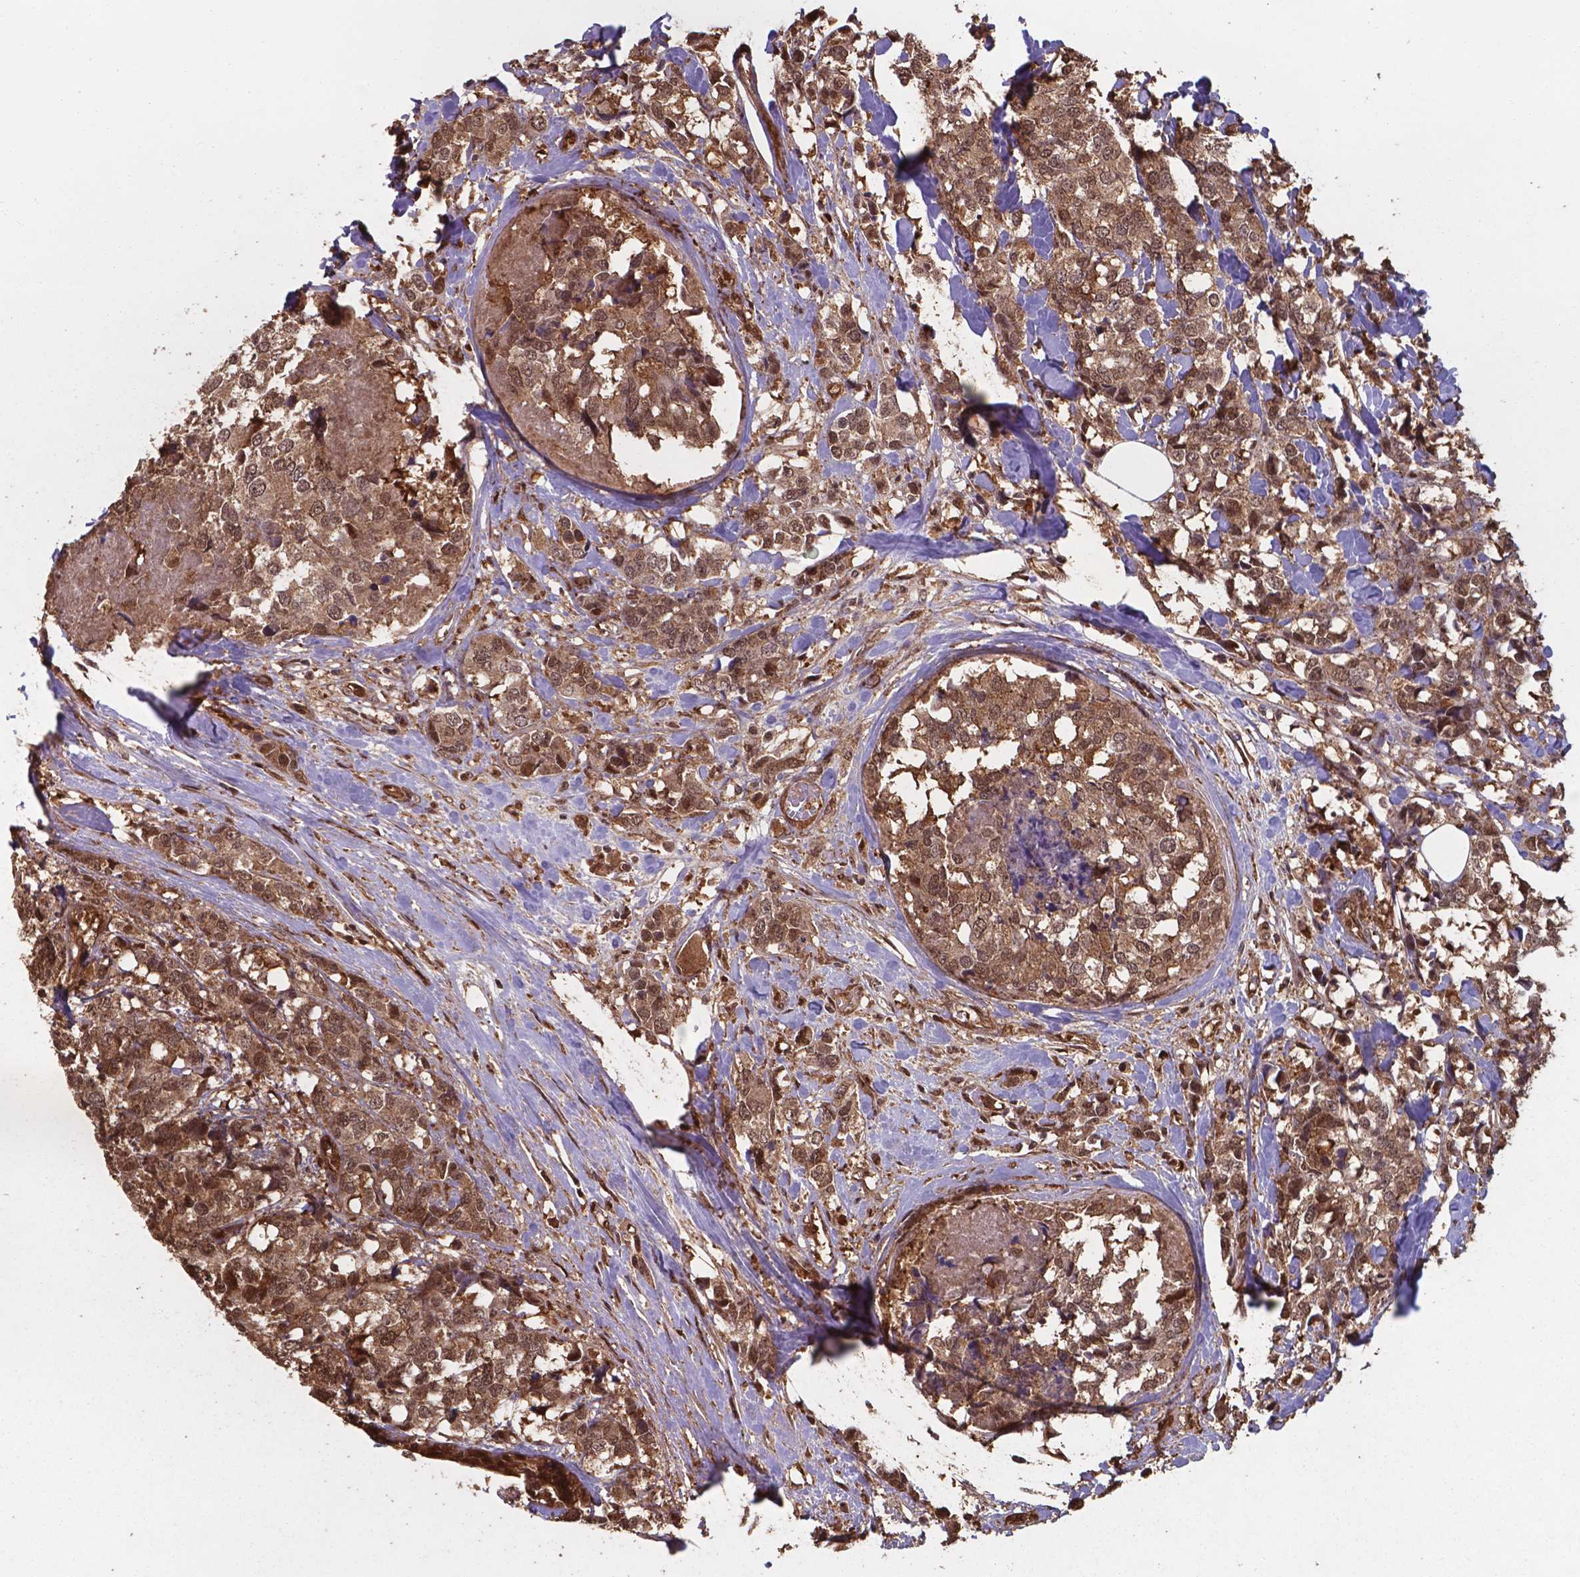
{"staining": {"intensity": "moderate", "quantity": ">75%", "location": "cytoplasmic/membranous,nuclear"}, "tissue": "breast cancer", "cell_type": "Tumor cells", "image_type": "cancer", "snomed": [{"axis": "morphology", "description": "Lobular carcinoma"}, {"axis": "topography", "description": "Breast"}], "caption": "This image exhibits breast lobular carcinoma stained with immunohistochemistry to label a protein in brown. The cytoplasmic/membranous and nuclear of tumor cells show moderate positivity for the protein. Nuclei are counter-stained blue.", "gene": "CHP2", "patient": {"sex": "female", "age": 59}}